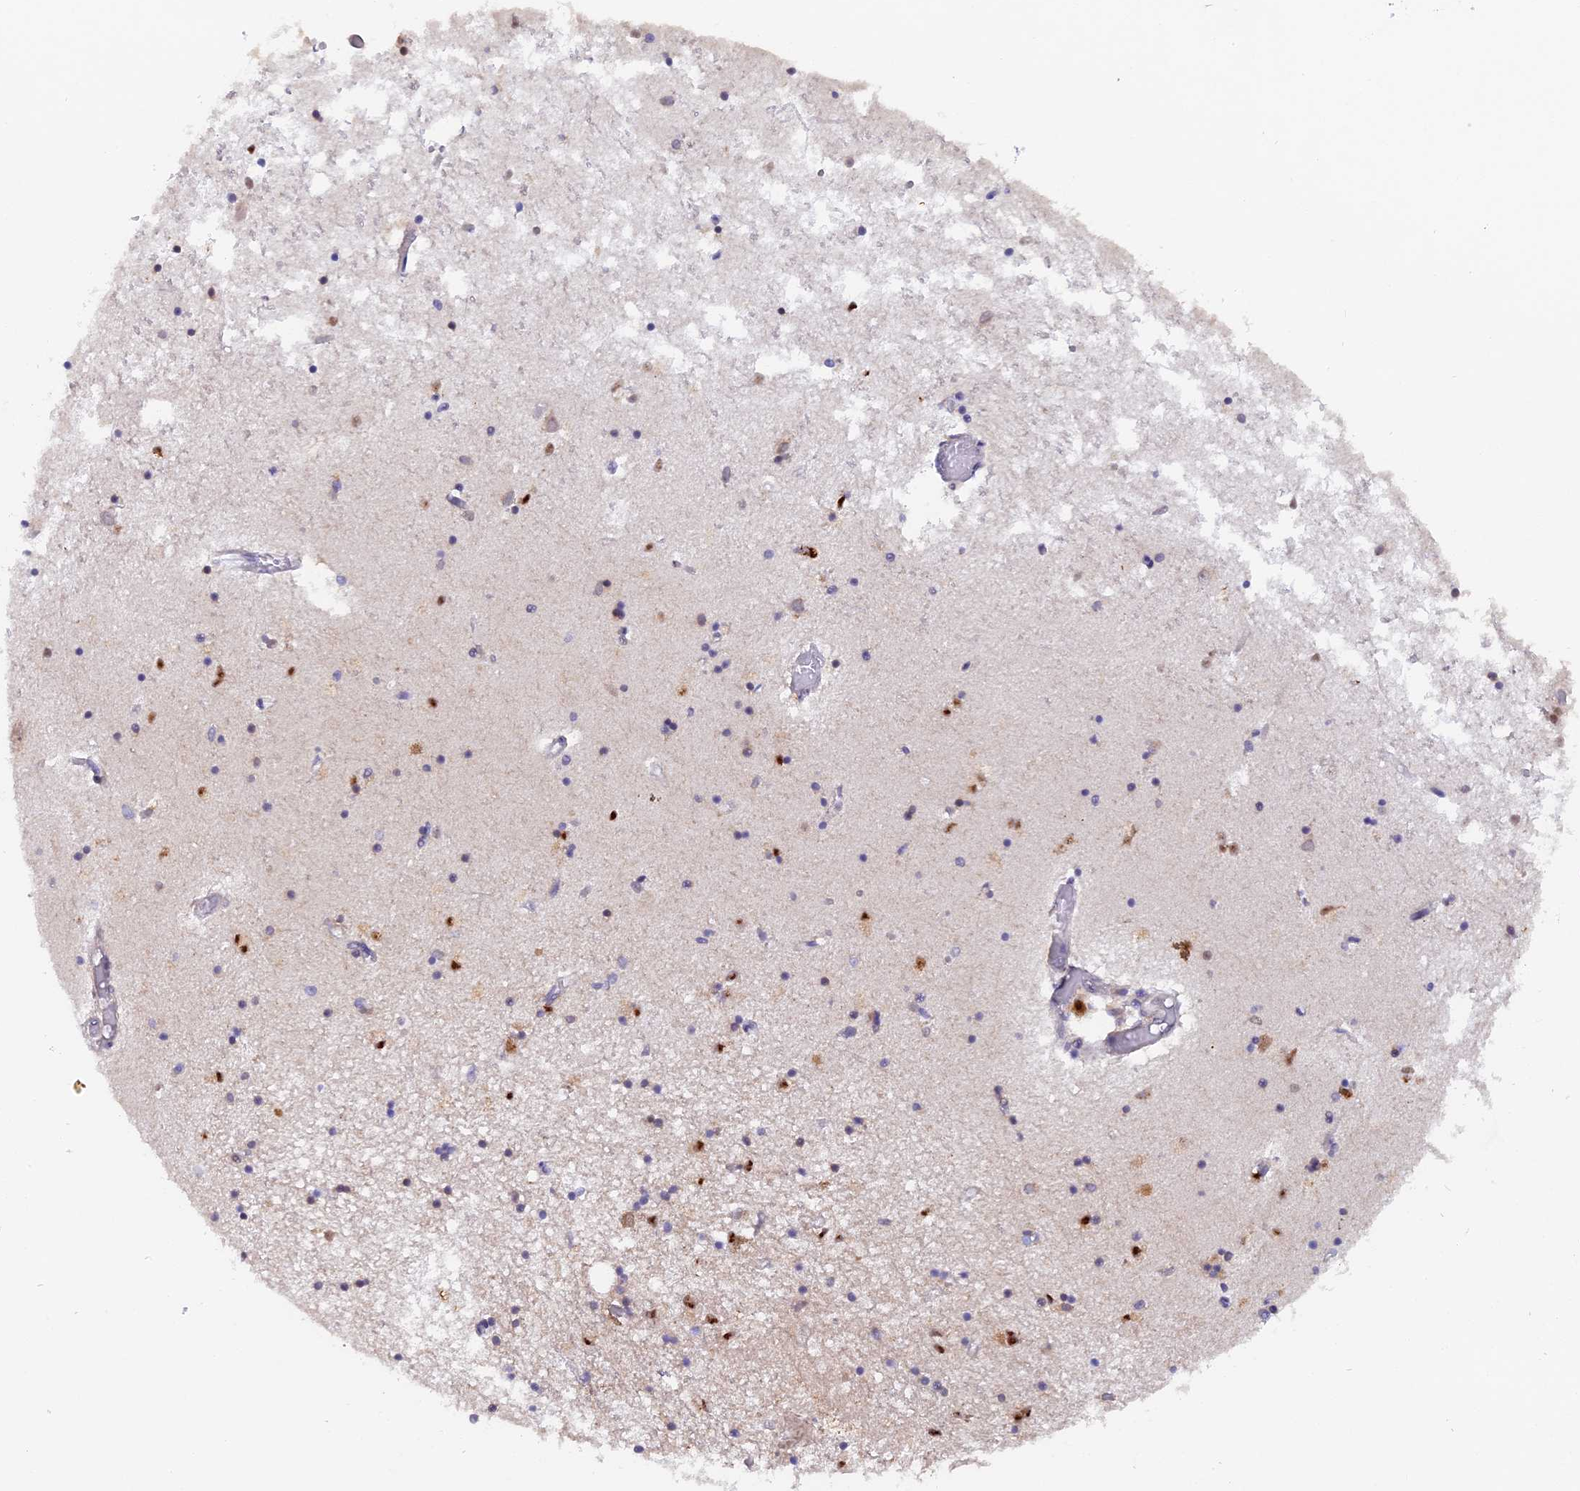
{"staining": {"intensity": "strong", "quantity": "<25%", "location": "cytoplasmic/membranous,nuclear"}, "tissue": "hippocampus", "cell_type": "Glial cells", "image_type": "normal", "snomed": [{"axis": "morphology", "description": "Normal tissue, NOS"}, {"axis": "topography", "description": "Hippocampus"}], "caption": "A brown stain highlights strong cytoplasmic/membranous,nuclear positivity of a protein in glial cells of normal human hippocampus. Using DAB (3,3'-diaminobenzidine) (brown) and hematoxylin (blue) stains, captured at high magnification using brightfield microscopy.", "gene": "FAM118B", "patient": {"sex": "male", "age": 70}}